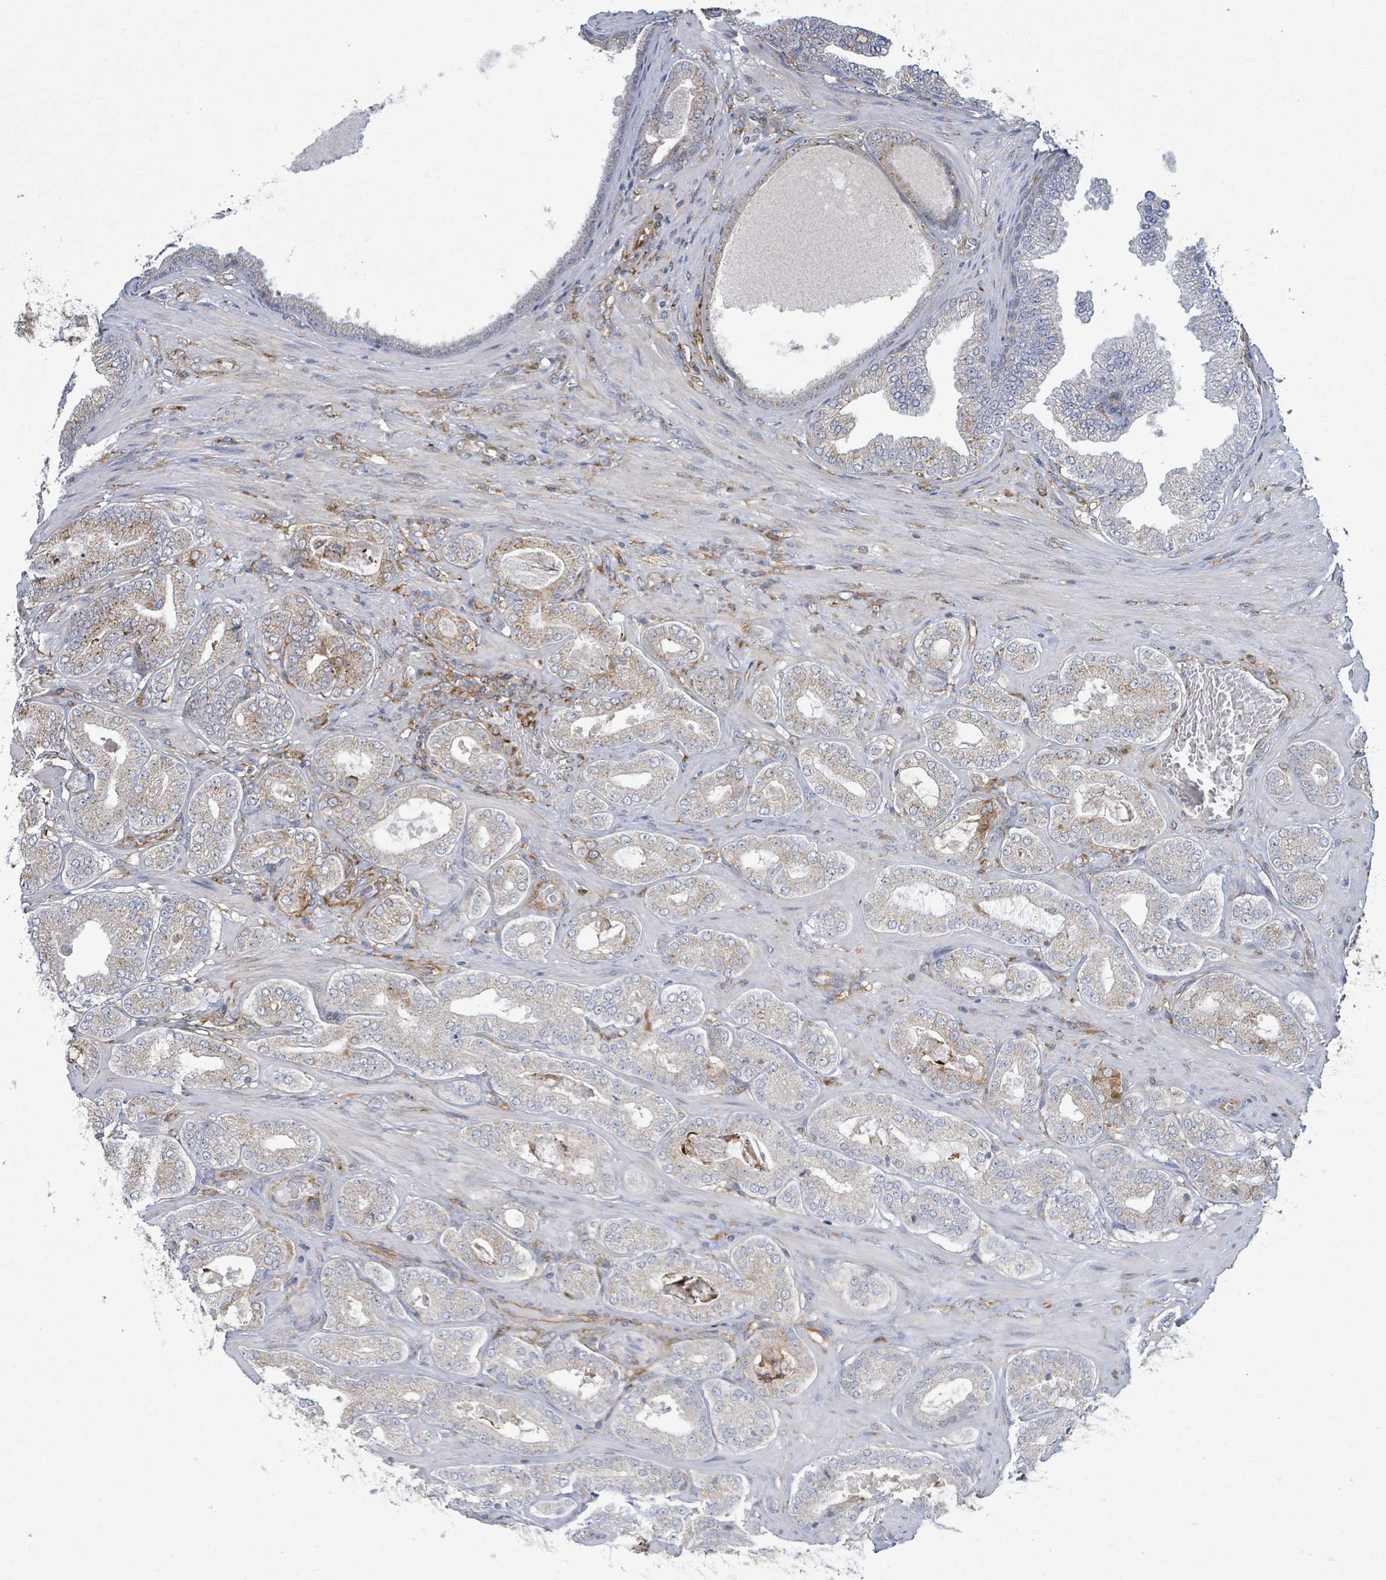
{"staining": {"intensity": "moderate", "quantity": "<25%", "location": "cytoplasmic/membranous"}, "tissue": "prostate cancer", "cell_type": "Tumor cells", "image_type": "cancer", "snomed": [{"axis": "morphology", "description": "Adenocarcinoma, Low grade"}, {"axis": "topography", "description": "Prostate"}], "caption": "Immunohistochemical staining of prostate cancer (adenocarcinoma (low-grade)) shows low levels of moderate cytoplasmic/membranous protein positivity in about <25% of tumor cells.", "gene": "EGFL7", "patient": {"sex": "male", "age": 63}}